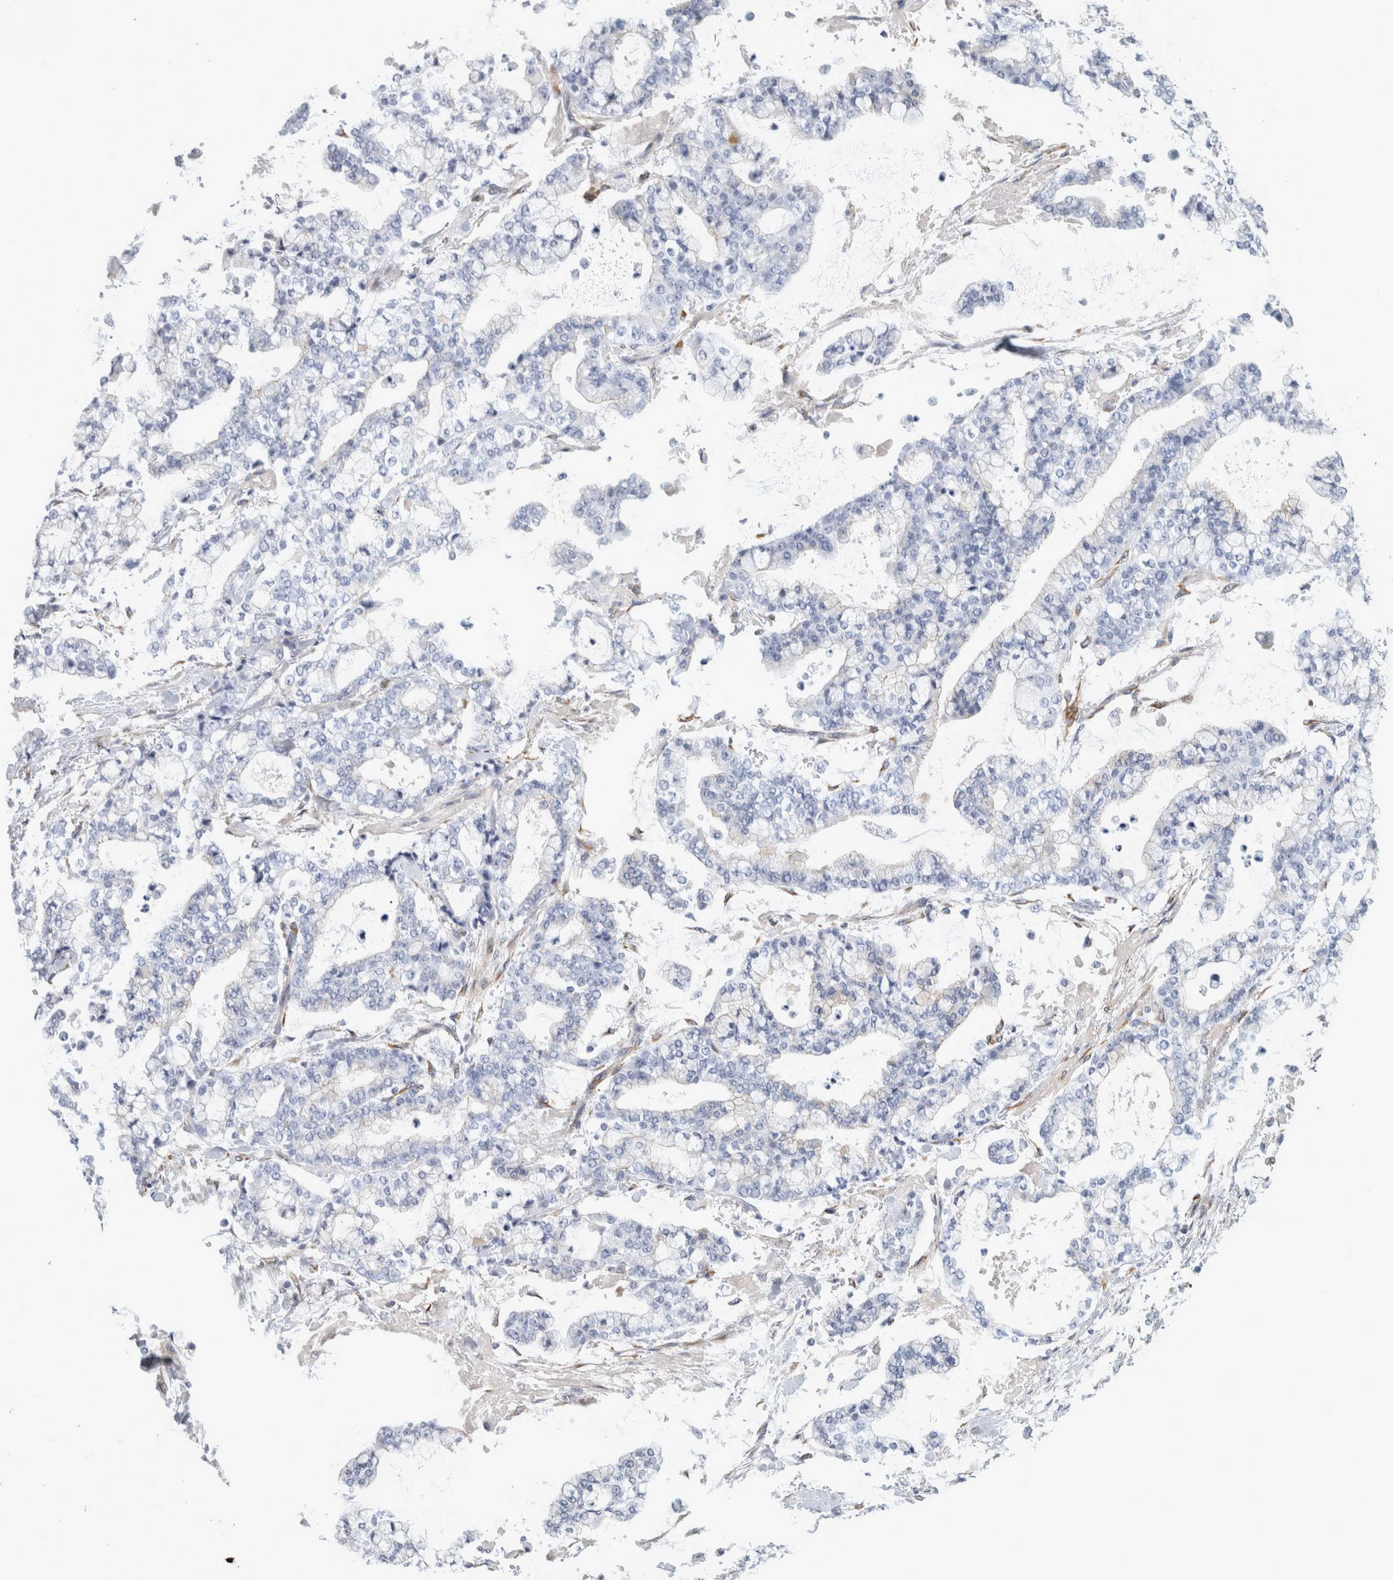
{"staining": {"intensity": "negative", "quantity": "none", "location": "none"}, "tissue": "stomach cancer", "cell_type": "Tumor cells", "image_type": "cancer", "snomed": [{"axis": "morphology", "description": "Normal tissue, NOS"}, {"axis": "morphology", "description": "Adenocarcinoma, NOS"}, {"axis": "topography", "description": "Stomach, upper"}, {"axis": "topography", "description": "Stomach"}], "caption": "A photomicrograph of stomach cancer stained for a protein reveals no brown staining in tumor cells.", "gene": "B3GNT3", "patient": {"sex": "male", "age": 76}}